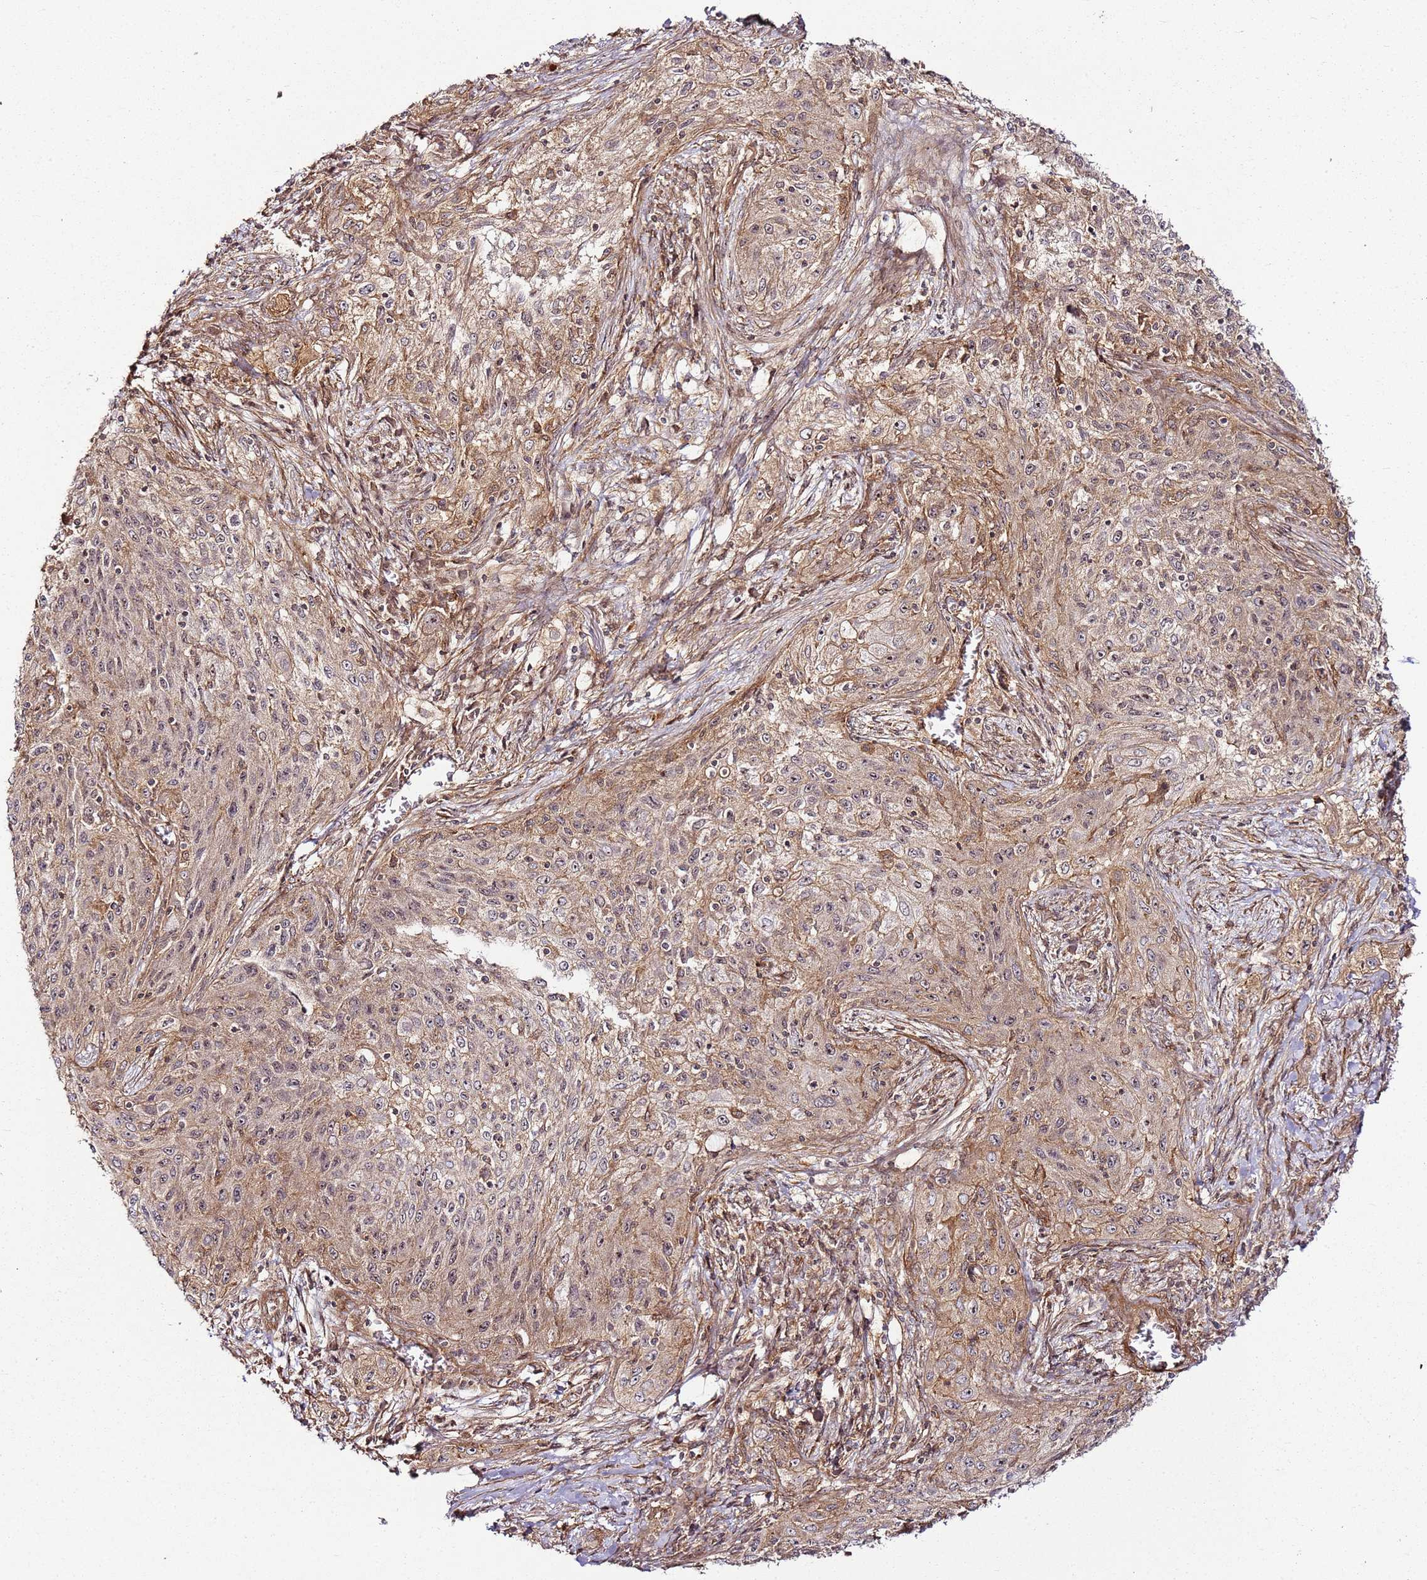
{"staining": {"intensity": "weak", "quantity": ">75%", "location": "cytoplasmic/membranous,nuclear"}, "tissue": "lung cancer", "cell_type": "Tumor cells", "image_type": "cancer", "snomed": [{"axis": "morphology", "description": "Squamous cell carcinoma, NOS"}, {"axis": "topography", "description": "Lung"}], "caption": "Immunohistochemical staining of human lung cancer shows weak cytoplasmic/membranous and nuclear protein staining in about >75% of tumor cells.", "gene": "CCNYL1", "patient": {"sex": "female", "age": 69}}